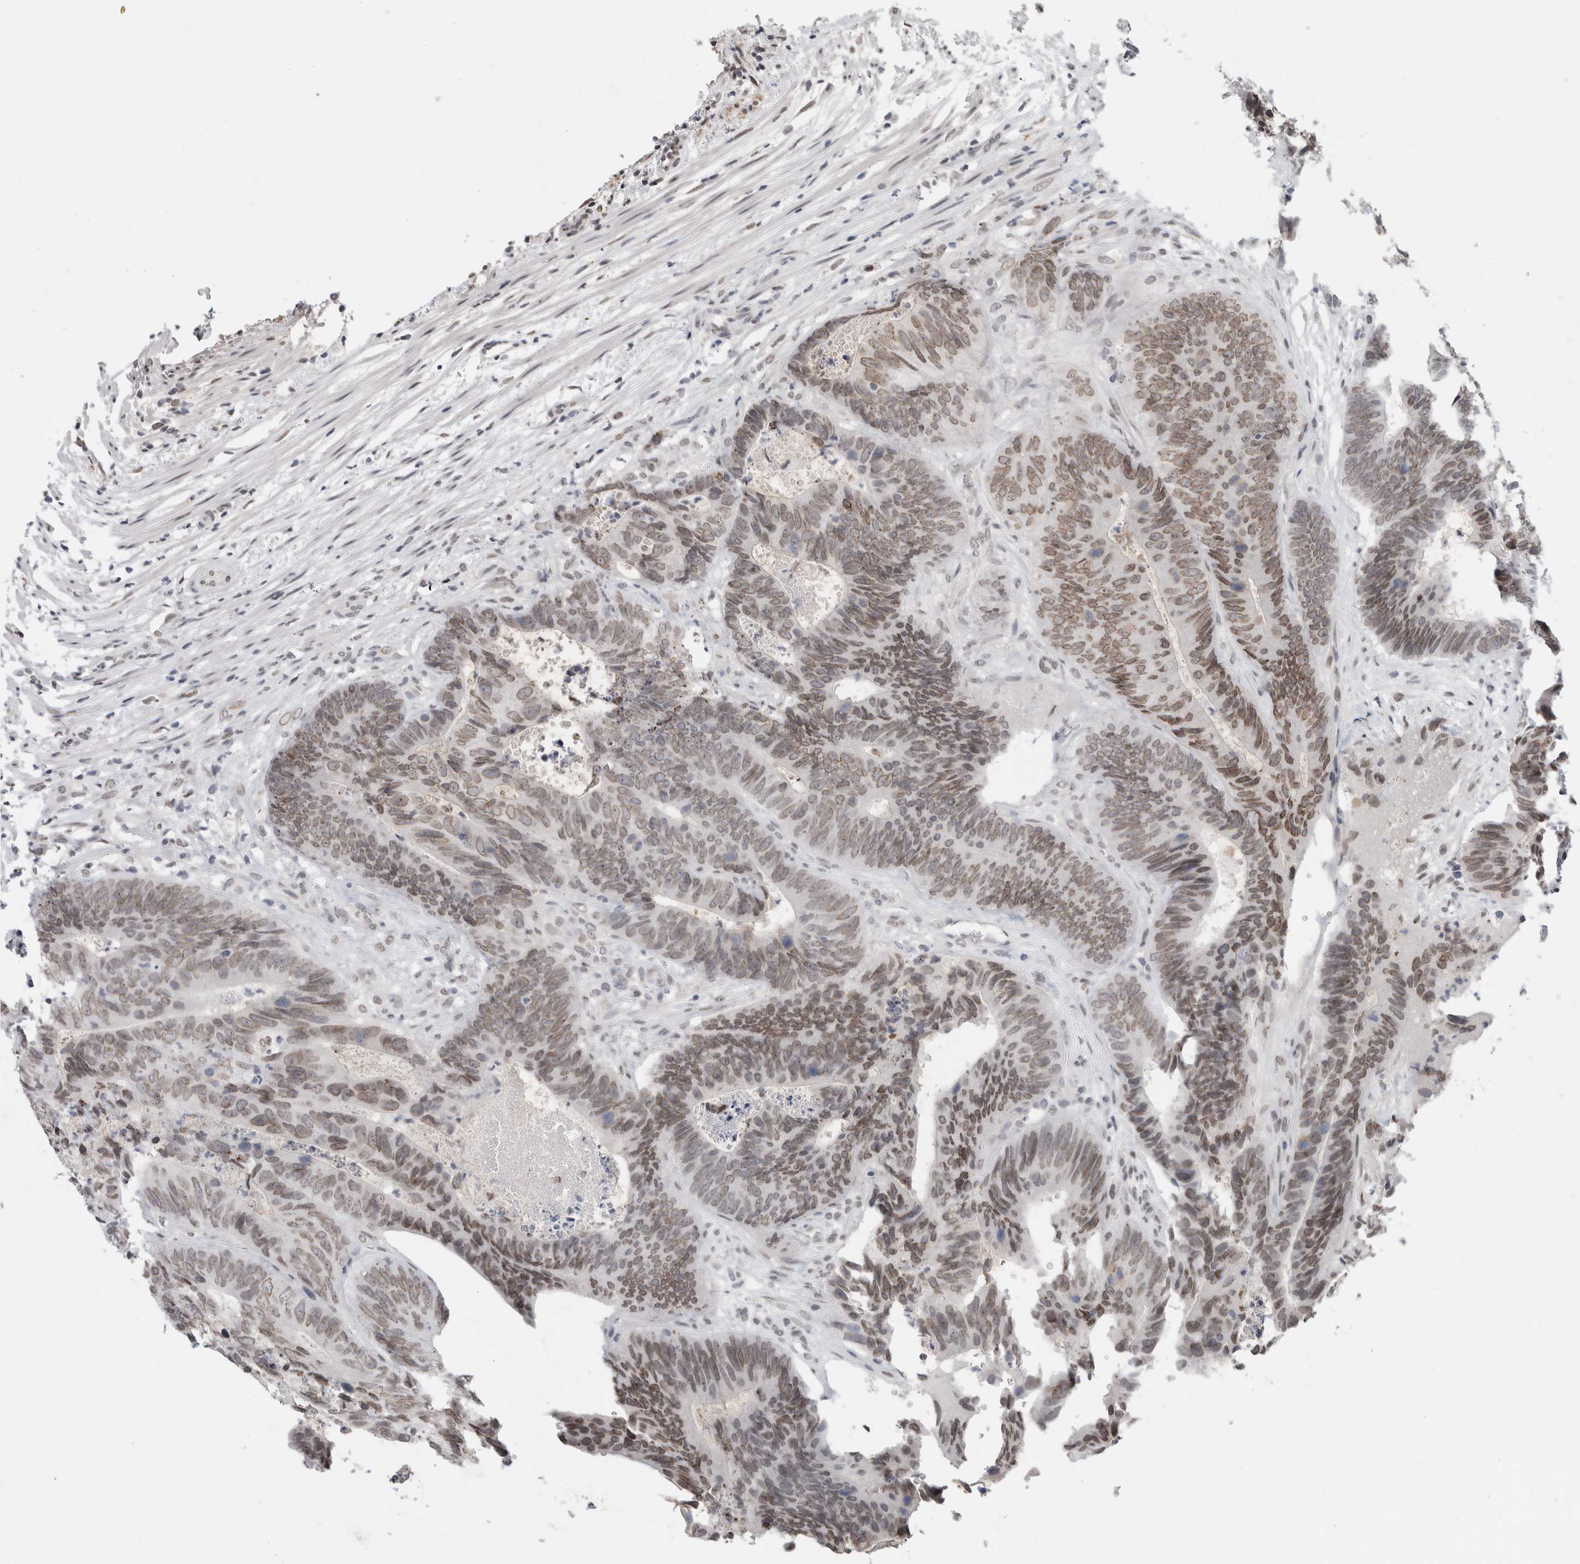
{"staining": {"intensity": "weak", "quantity": ">75%", "location": "cytoplasmic/membranous,nuclear"}, "tissue": "colorectal cancer", "cell_type": "Tumor cells", "image_type": "cancer", "snomed": [{"axis": "morphology", "description": "Adenocarcinoma, NOS"}, {"axis": "topography", "description": "Colon"}], "caption": "Brown immunohistochemical staining in human colorectal cancer reveals weak cytoplasmic/membranous and nuclear staining in about >75% of tumor cells.", "gene": "ZNF770", "patient": {"sex": "male", "age": 56}}